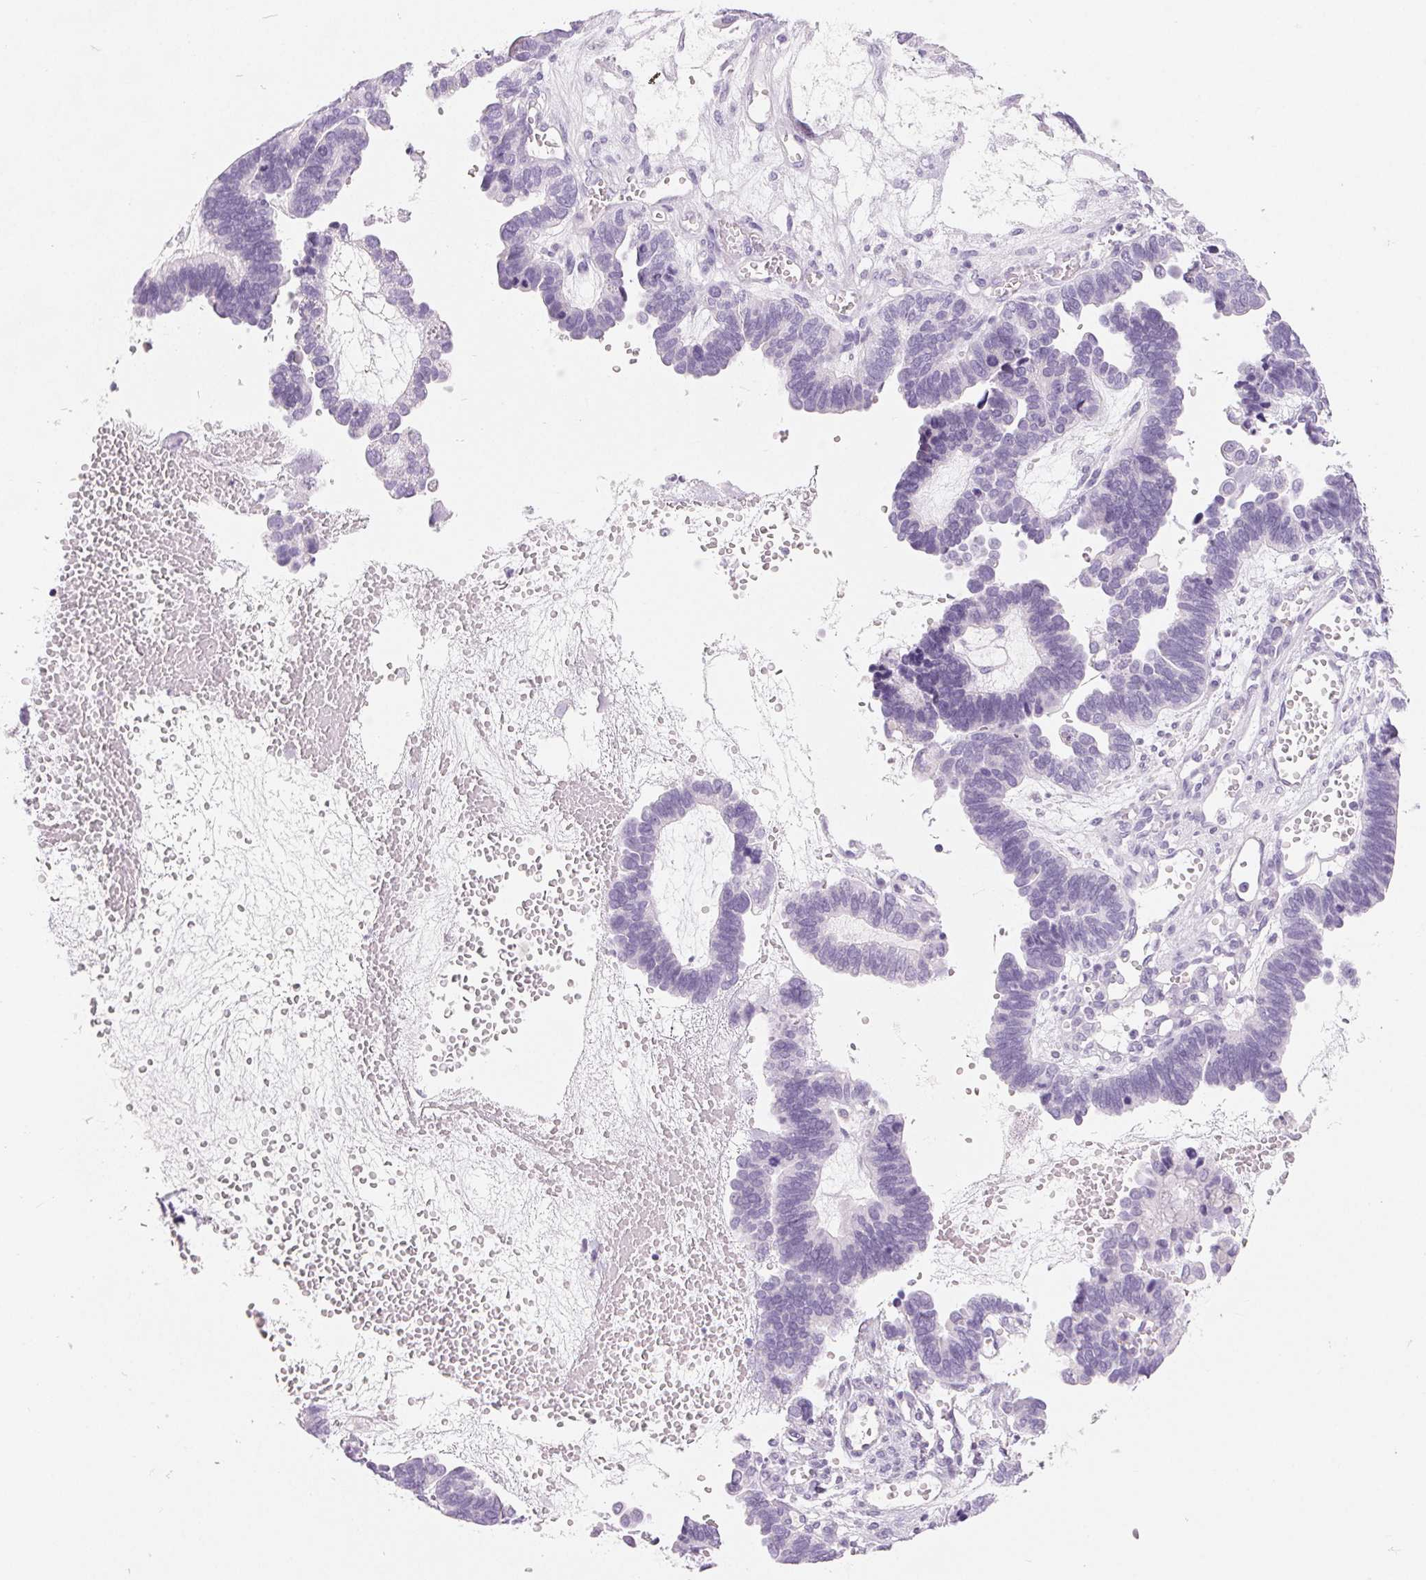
{"staining": {"intensity": "negative", "quantity": "none", "location": "none"}, "tissue": "ovarian cancer", "cell_type": "Tumor cells", "image_type": "cancer", "snomed": [{"axis": "morphology", "description": "Cystadenocarcinoma, serous, NOS"}, {"axis": "topography", "description": "Ovary"}], "caption": "Tumor cells show no significant protein expression in ovarian serous cystadenocarcinoma.", "gene": "SPACA5B", "patient": {"sex": "female", "age": 51}}